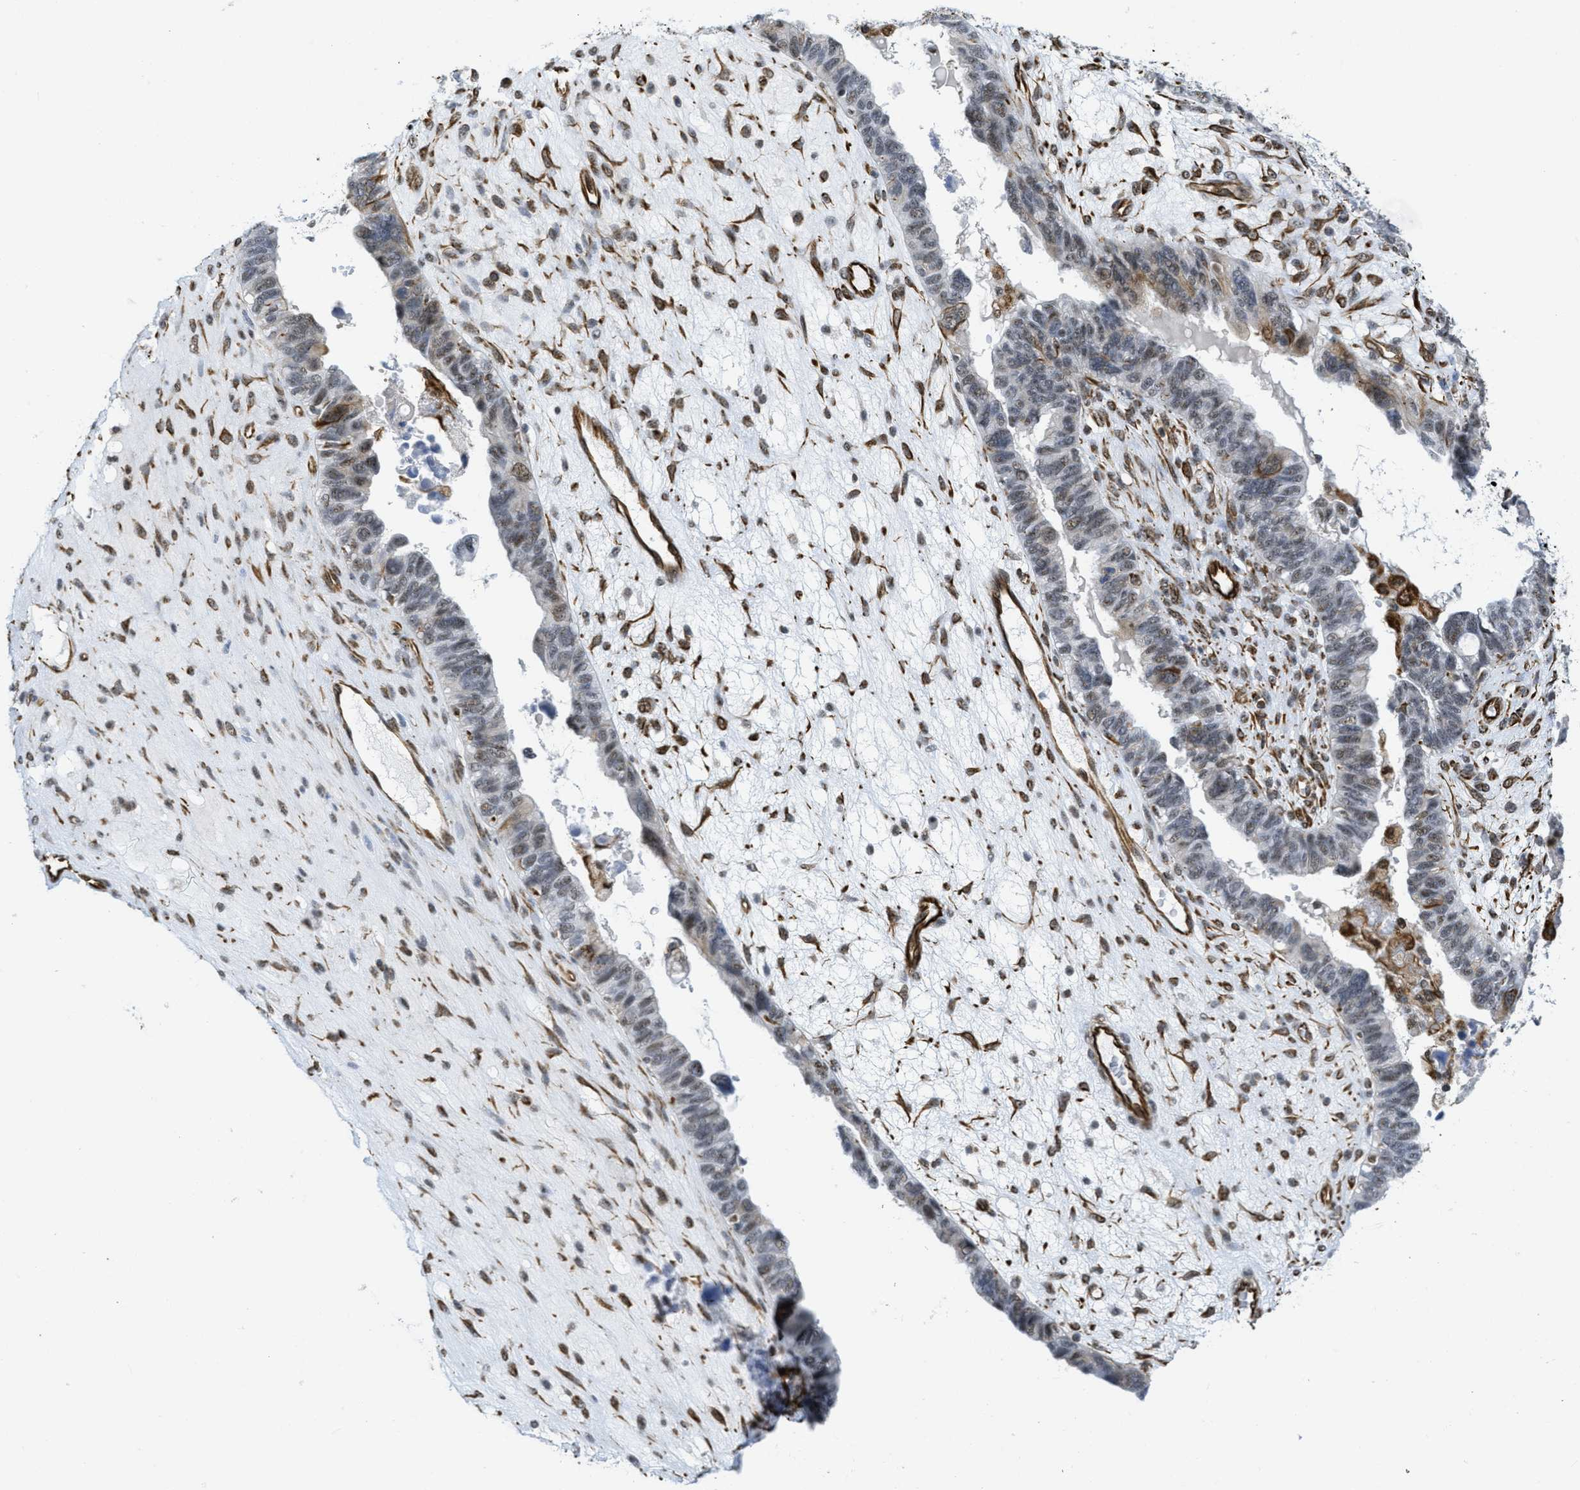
{"staining": {"intensity": "weak", "quantity": "25%-75%", "location": "nuclear"}, "tissue": "ovarian cancer", "cell_type": "Tumor cells", "image_type": "cancer", "snomed": [{"axis": "morphology", "description": "Cystadenocarcinoma, serous, NOS"}, {"axis": "topography", "description": "Ovary"}], "caption": "Immunohistochemistry micrograph of human ovarian serous cystadenocarcinoma stained for a protein (brown), which demonstrates low levels of weak nuclear expression in about 25%-75% of tumor cells.", "gene": "LRRC8B", "patient": {"sex": "female", "age": 79}}